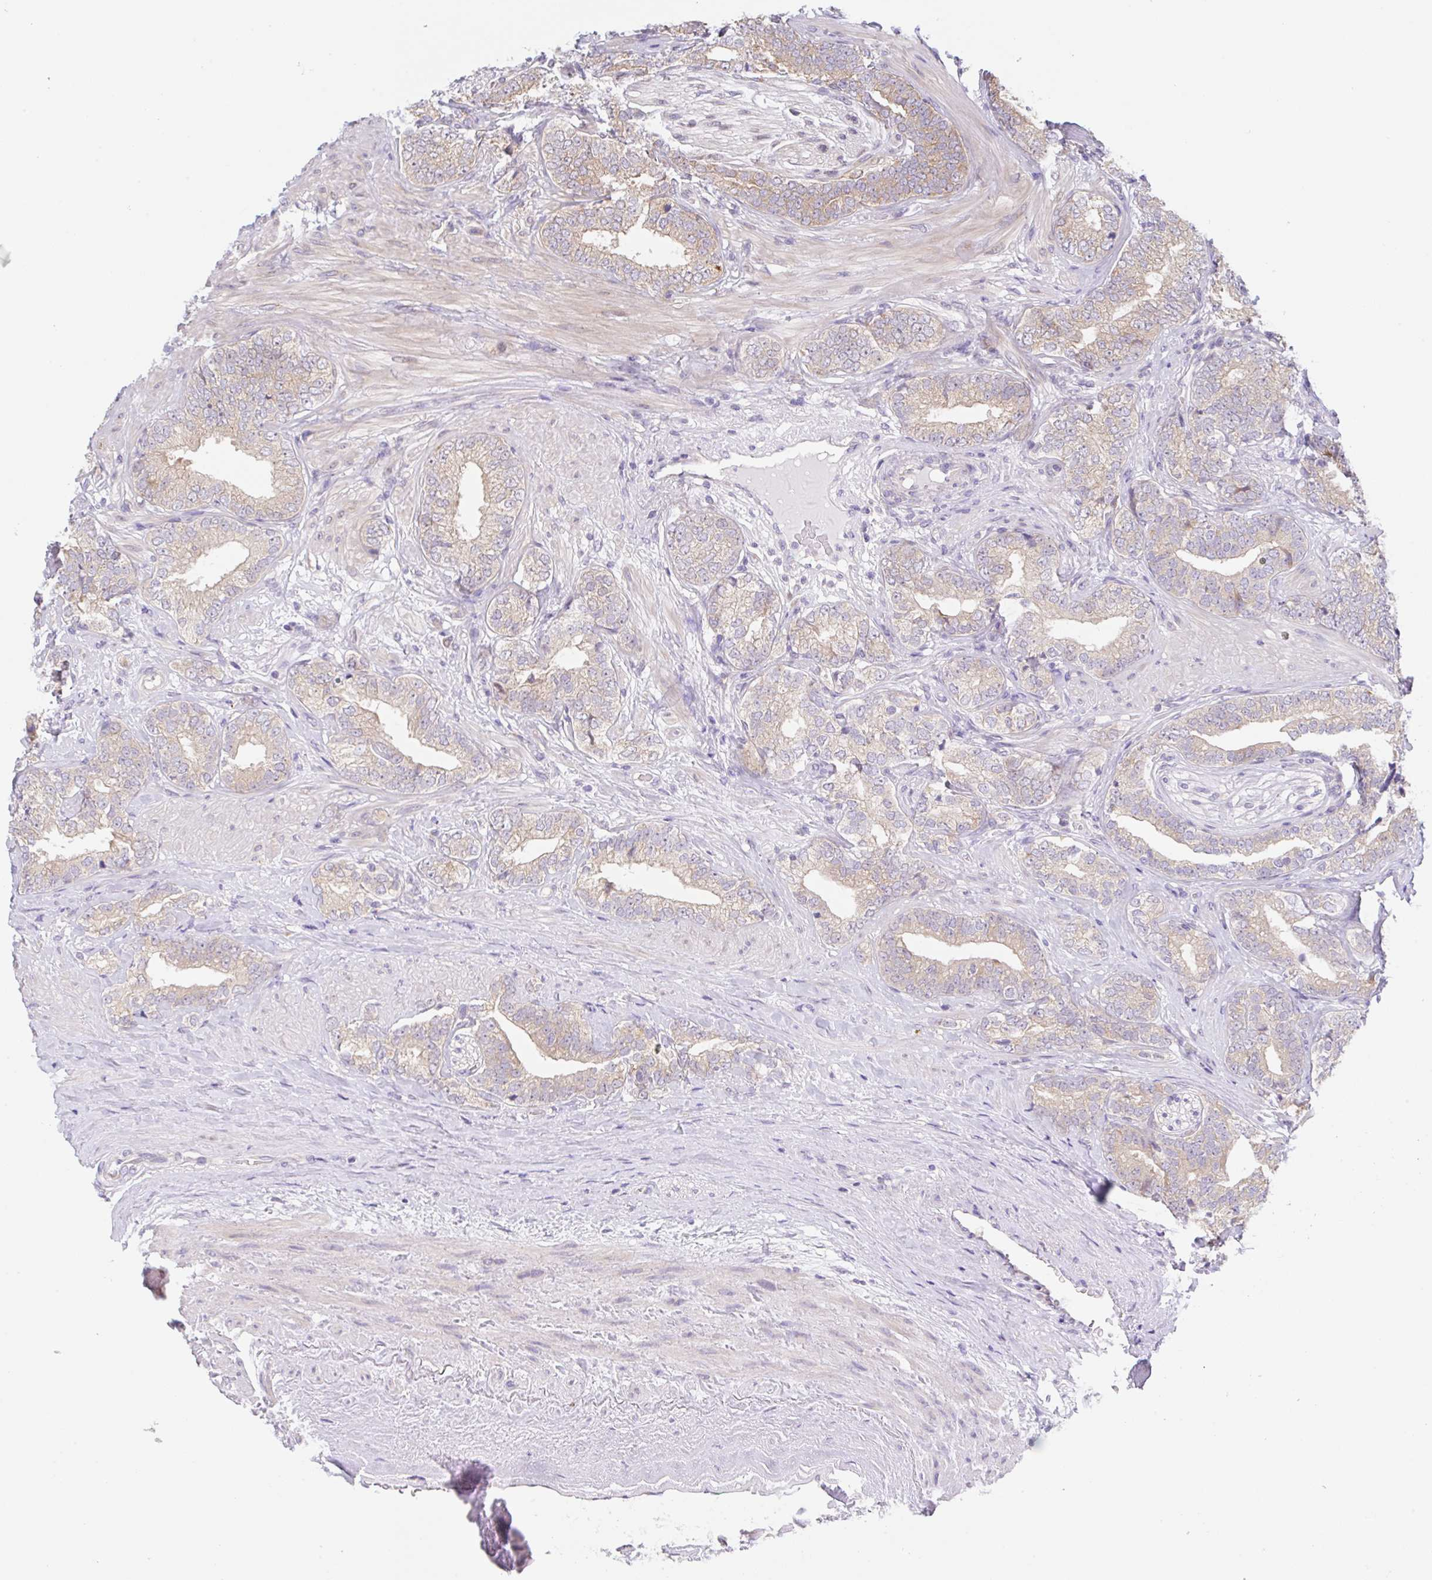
{"staining": {"intensity": "weak", "quantity": "25%-75%", "location": "cytoplasmic/membranous"}, "tissue": "prostate cancer", "cell_type": "Tumor cells", "image_type": "cancer", "snomed": [{"axis": "morphology", "description": "Adenocarcinoma, High grade"}, {"axis": "topography", "description": "Prostate"}], "caption": "IHC image of neoplastic tissue: human high-grade adenocarcinoma (prostate) stained using immunohistochemistry (IHC) exhibits low levels of weak protein expression localized specifically in the cytoplasmic/membranous of tumor cells, appearing as a cytoplasmic/membranous brown color.", "gene": "TBPL2", "patient": {"sex": "male", "age": 72}}